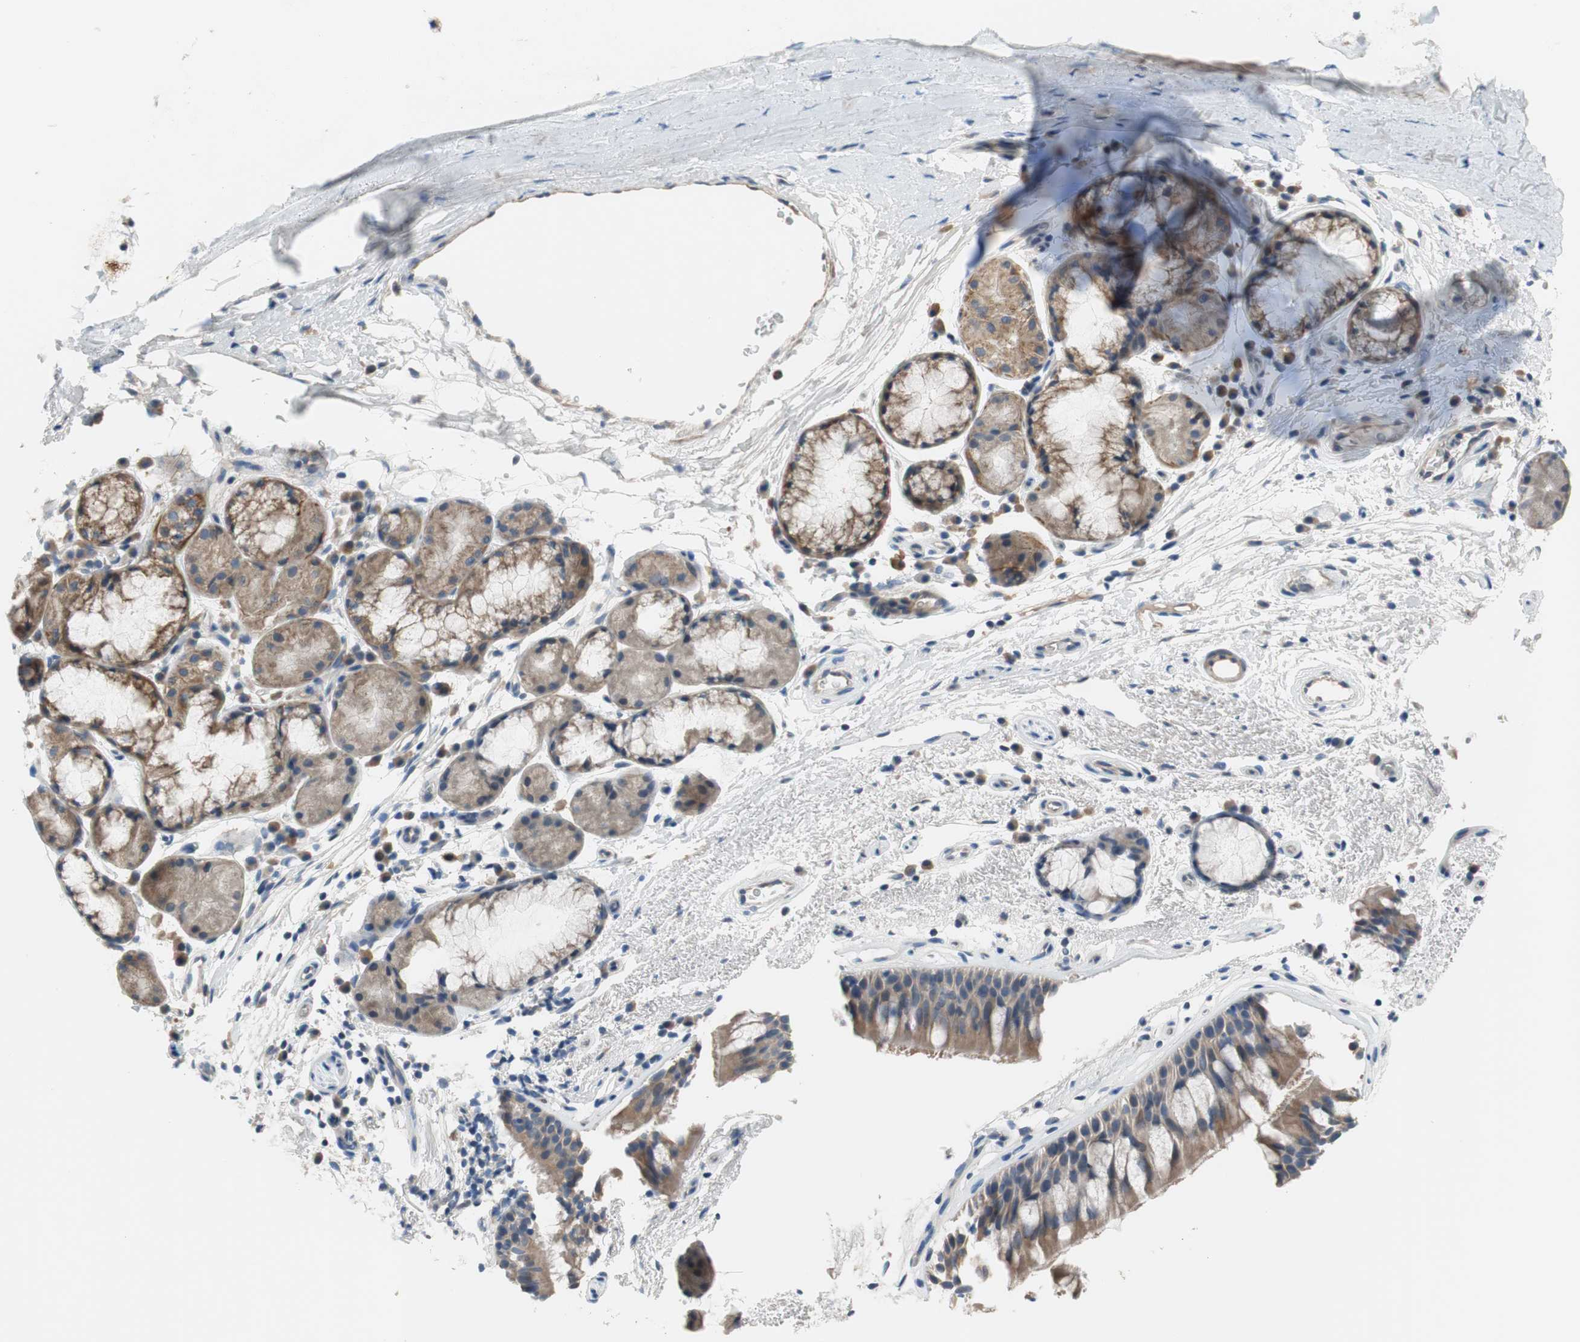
{"staining": {"intensity": "weak", "quantity": ">75%", "location": "cytoplasmic/membranous"}, "tissue": "bronchus", "cell_type": "Respiratory epithelial cells", "image_type": "normal", "snomed": [{"axis": "morphology", "description": "Normal tissue, NOS"}, {"axis": "topography", "description": "Bronchus"}], "caption": "Immunohistochemical staining of benign bronchus displays low levels of weak cytoplasmic/membranous staining in approximately >75% of respiratory epithelial cells.", "gene": "TACR3", "patient": {"sex": "female", "age": 54}}